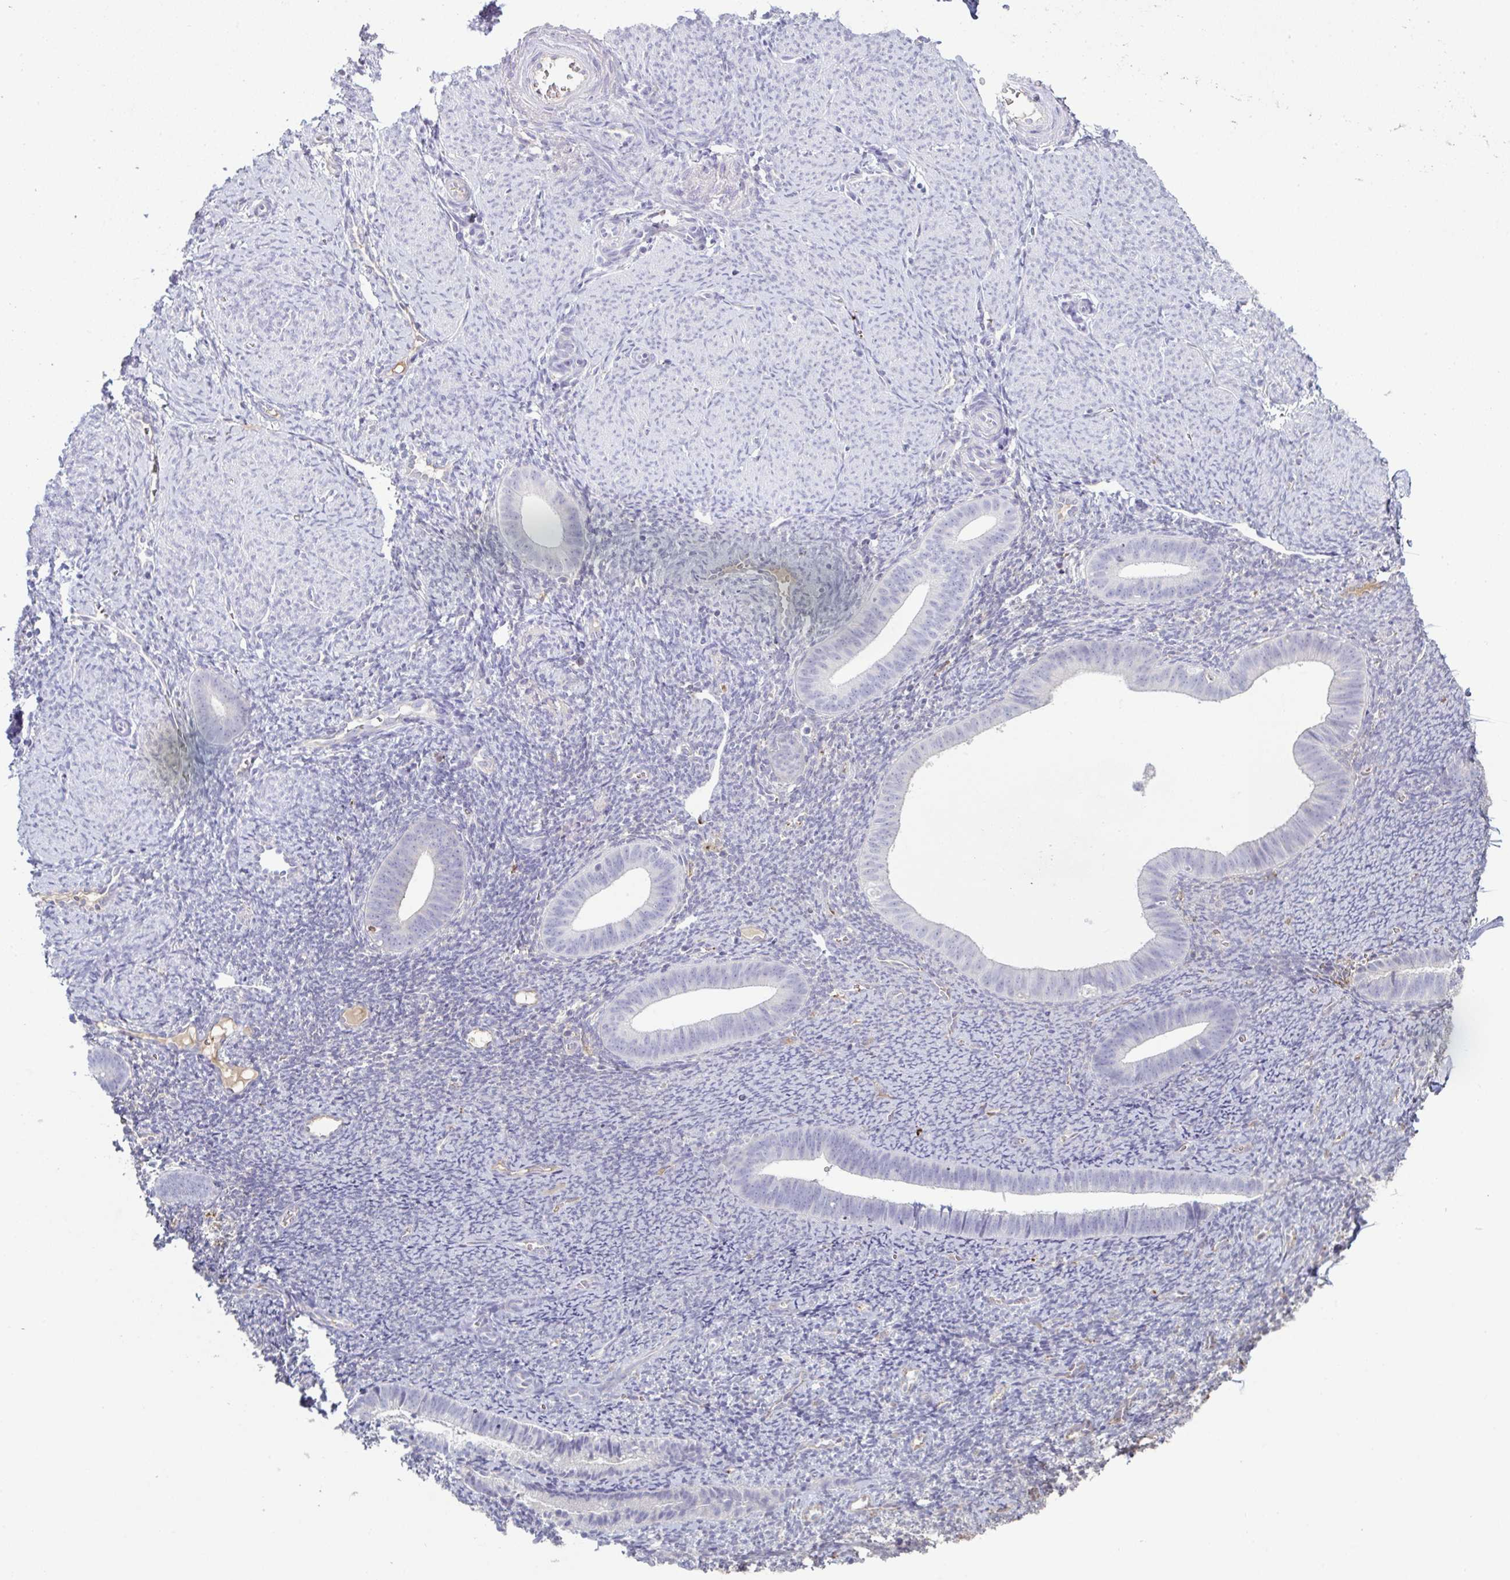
{"staining": {"intensity": "negative", "quantity": "none", "location": "none"}, "tissue": "endometrium", "cell_type": "Cells in endometrial stroma", "image_type": "normal", "snomed": [{"axis": "morphology", "description": "Normal tissue, NOS"}, {"axis": "topography", "description": "Endometrium"}], "caption": "Photomicrograph shows no protein expression in cells in endometrial stroma of normal endometrium.", "gene": "ADAM21", "patient": {"sex": "female", "age": 39}}